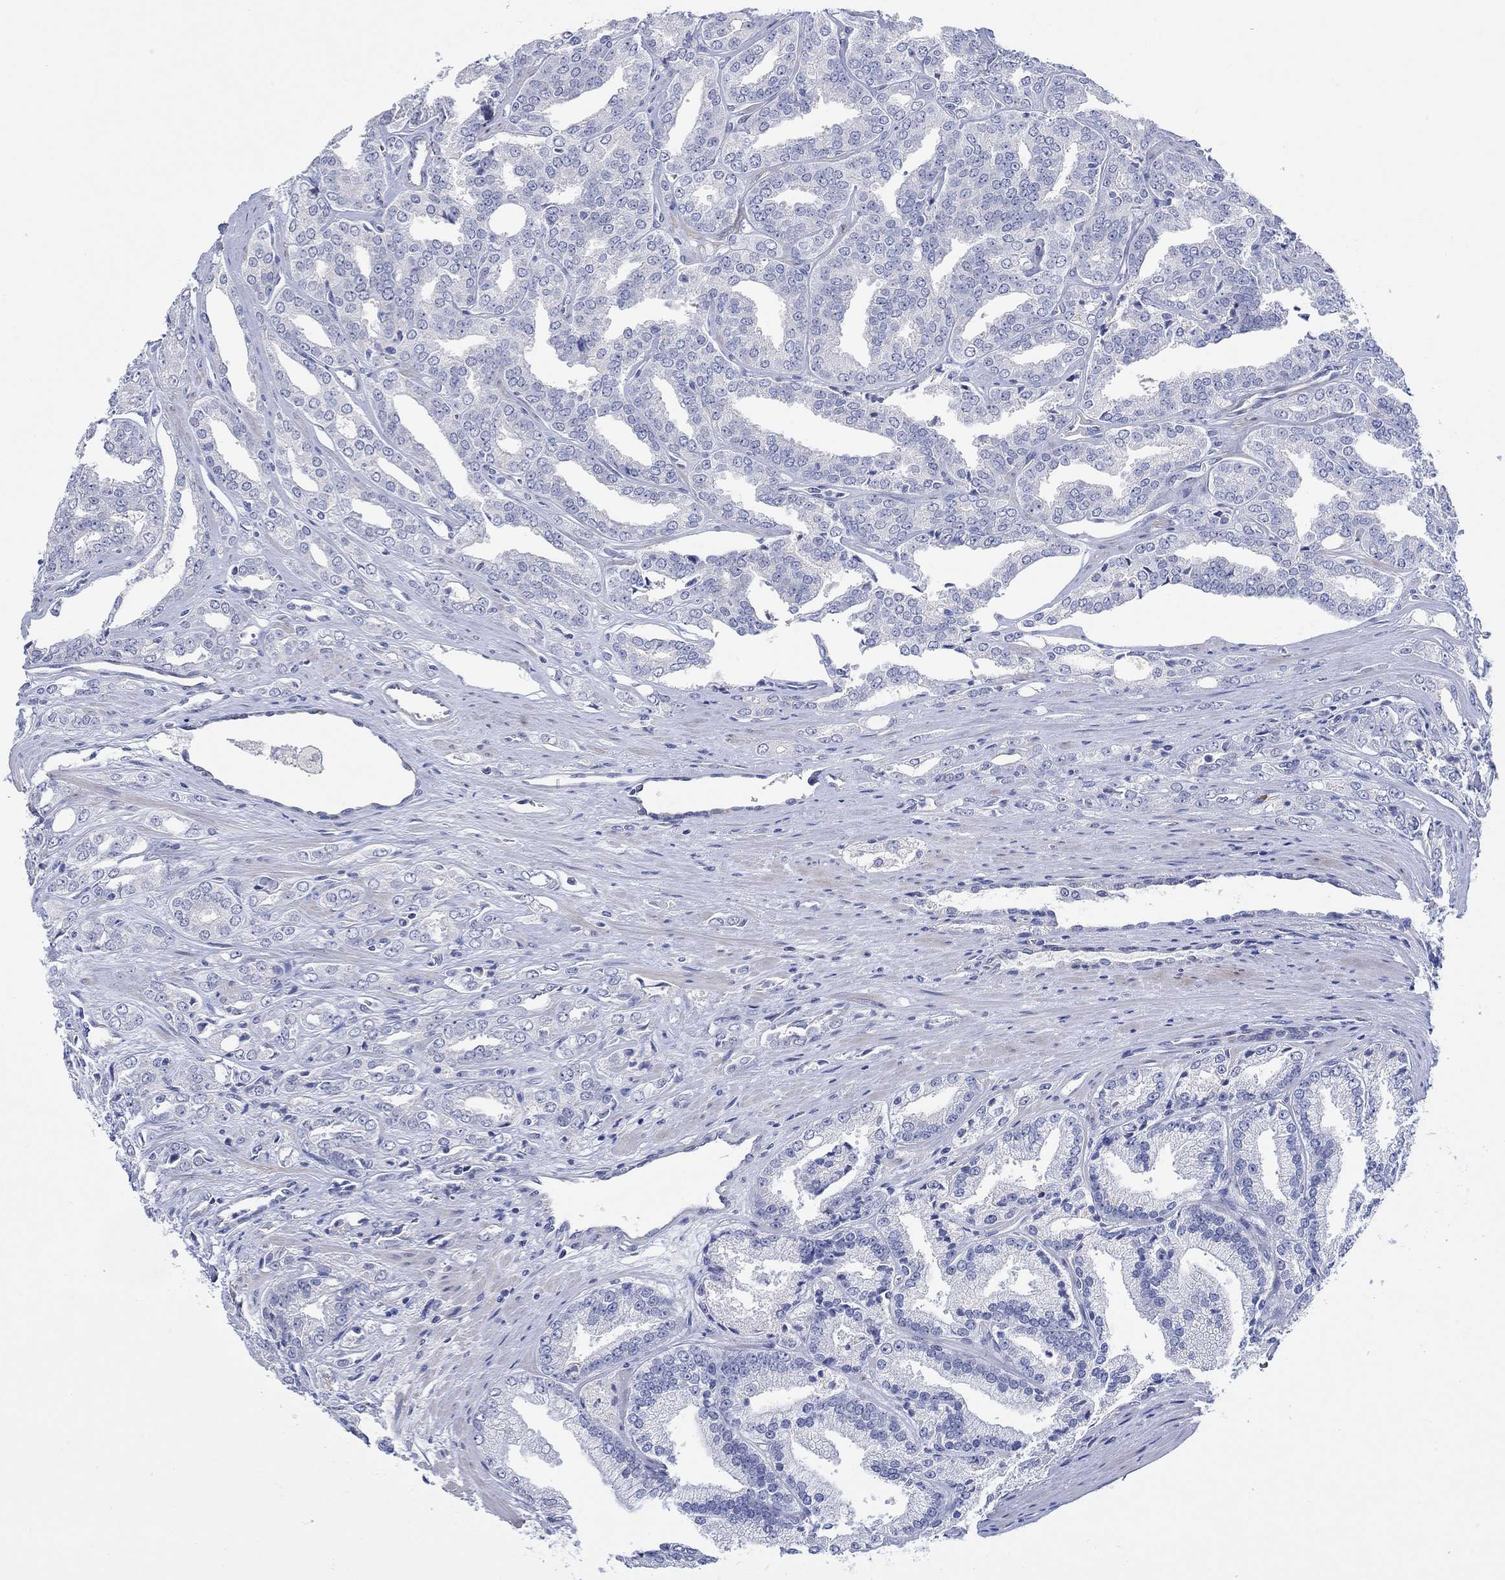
{"staining": {"intensity": "negative", "quantity": "none", "location": "none"}, "tissue": "prostate cancer", "cell_type": "Tumor cells", "image_type": "cancer", "snomed": [{"axis": "morphology", "description": "Adenocarcinoma, NOS"}, {"axis": "morphology", "description": "Adenocarcinoma, High grade"}, {"axis": "topography", "description": "Prostate"}], "caption": "Tumor cells are negative for brown protein staining in high-grade adenocarcinoma (prostate).", "gene": "KRT222", "patient": {"sex": "male", "age": 70}}